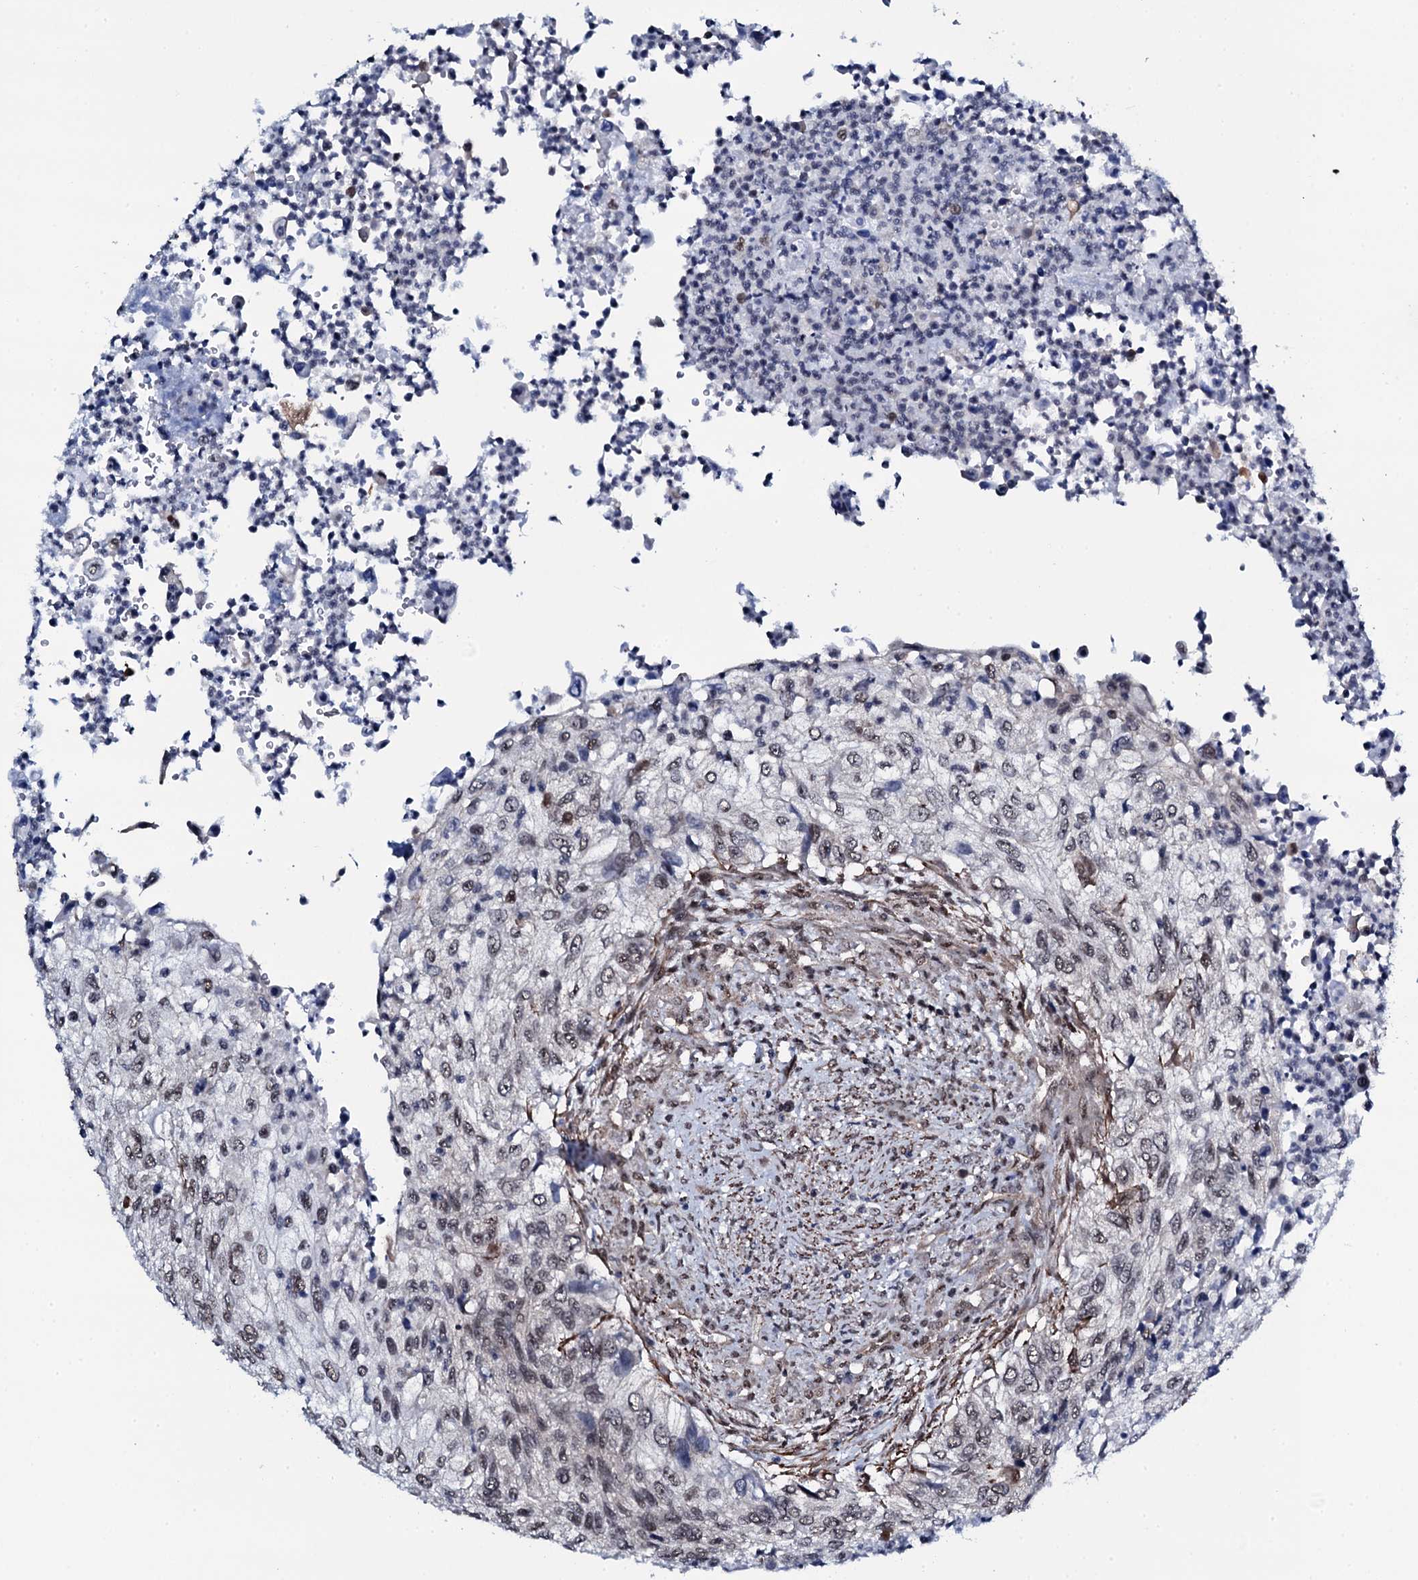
{"staining": {"intensity": "weak", "quantity": "25%-75%", "location": "nuclear"}, "tissue": "urothelial cancer", "cell_type": "Tumor cells", "image_type": "cancer", "snomed": [{"axis": "morphology", "description": "Urothelial carcinoma, High grade"}, {"axis": "topography", "description": "Urinary bladder"}], "caption": "Protein analysis of urothelial carcinoma (high-grade) tissue reveals weak nuclear positivity in about 25%-75% of tumor cells. Using DAB (3,3'-diaminobenzidine) (brown) and hematoxylin (blue) stains, captured at high magnification using brightfield microscopy.", "gene": "CWC15", "patient": {"sex": "female", "age": 60}}